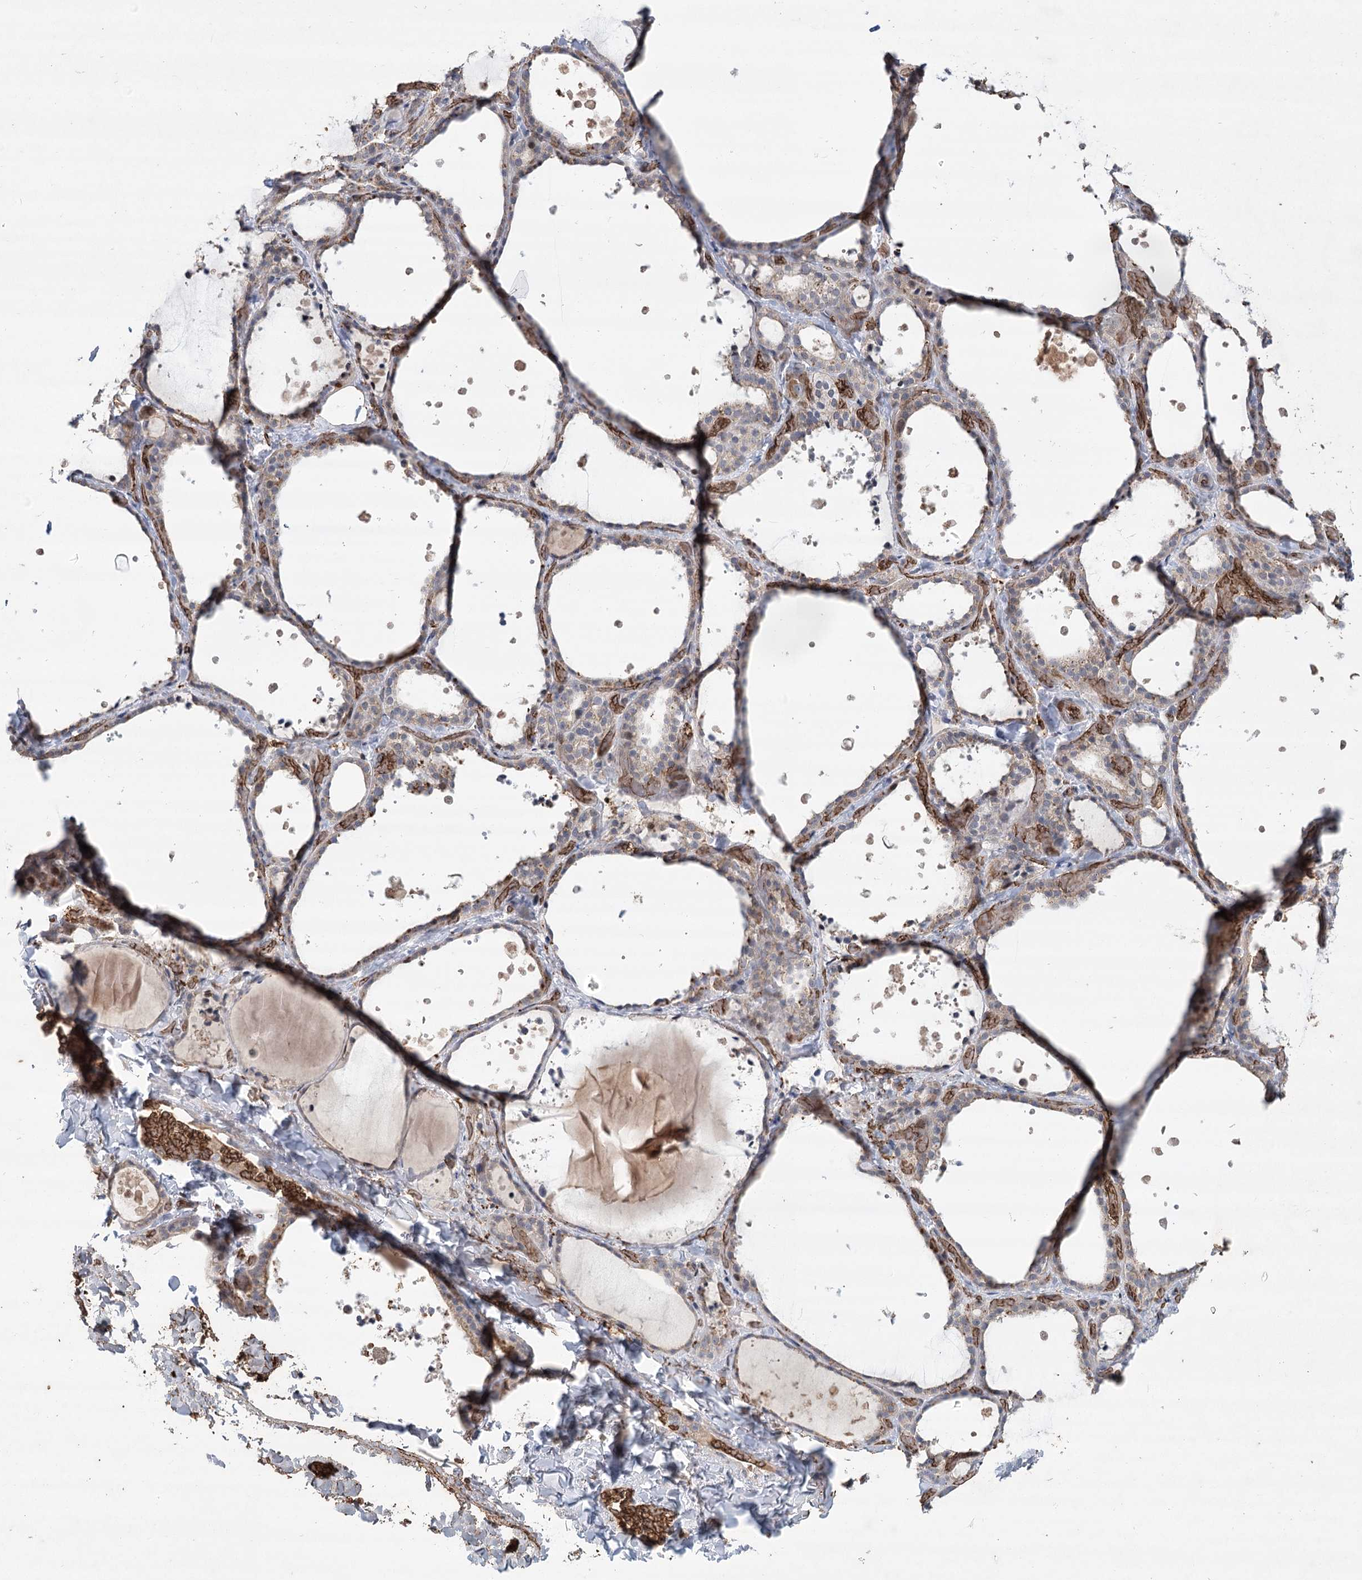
{"staining": {"intensity": "moderate", "quantity": "<25%", "location": "nuclear"}, "tissue": "thyroid gland", "cell_type": "Glandular cells", "image_type": "normal", "snomed": [{"axis": "morphology", "description": "Normal tissue, NOS"}, {"axis": "topography", "description": "Thyroid gland"}], "caption": "Benign thyroid gland displays moderate nuclear staining in approximately <25% of glandular cells.", "gene": "NSMCE4A", "patient": {"sex": "female", "age": 44}}